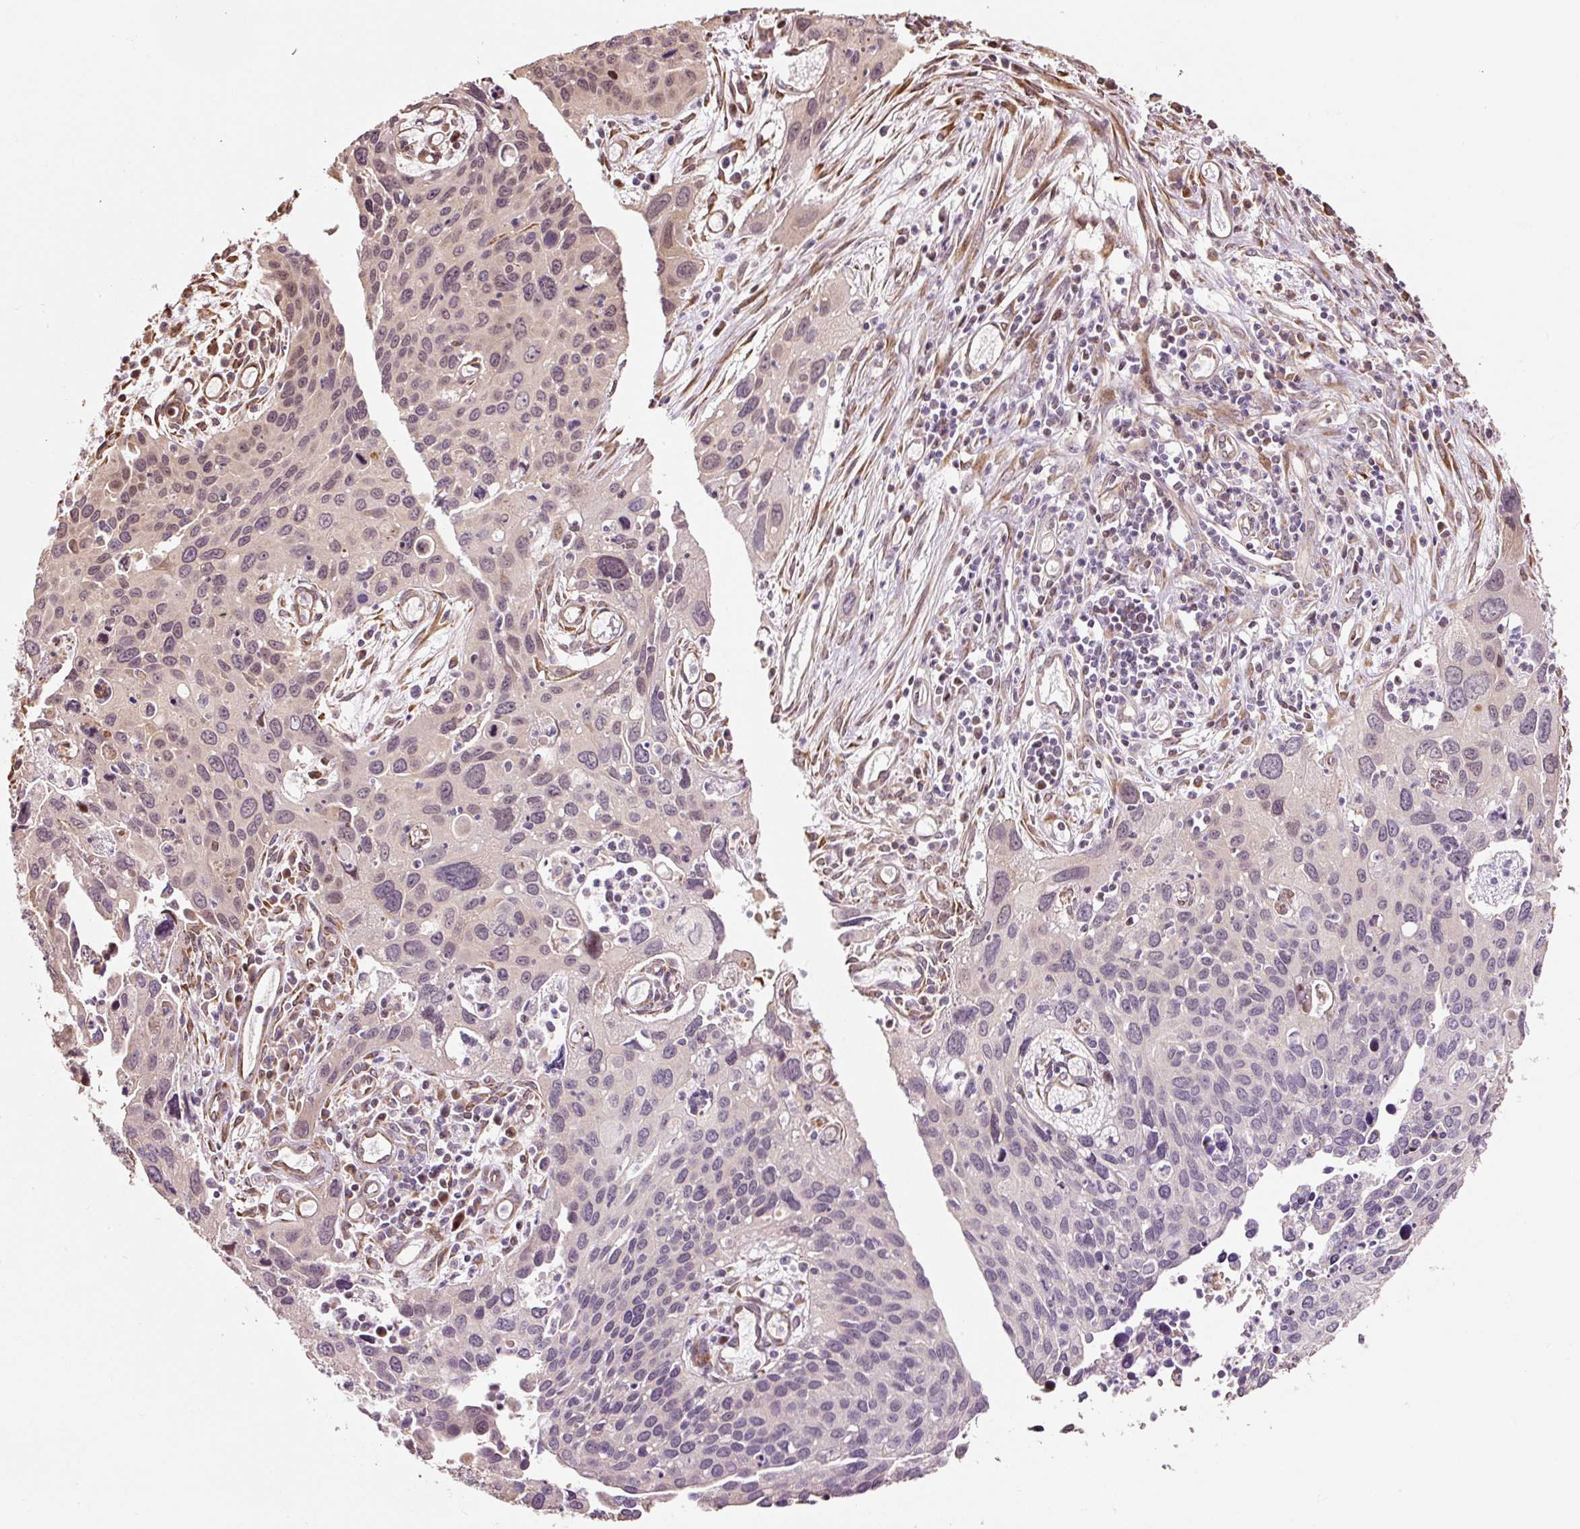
{"staining": {"intensity": "negative", "quantity": "none", "location": "none"}, "tissue": "cervical cancer", "cell_type": "Tumor cells", "image_type": "cancer", "snomed": [{"axis": "morphology", "description": "Squamous cell carcinoma, NOS"}, {"axis": "topography", "description": "Cervix"}], "caption": "This photomicrograph is of cervical cancer (squamous cell carcinoma) stained with IHC to label a protein in brown with the nuclei are counter-stained blue. There is no positivity in tumor cells.", "gene": "ETF1", "patient": {"sex": "female", "age": 55}}